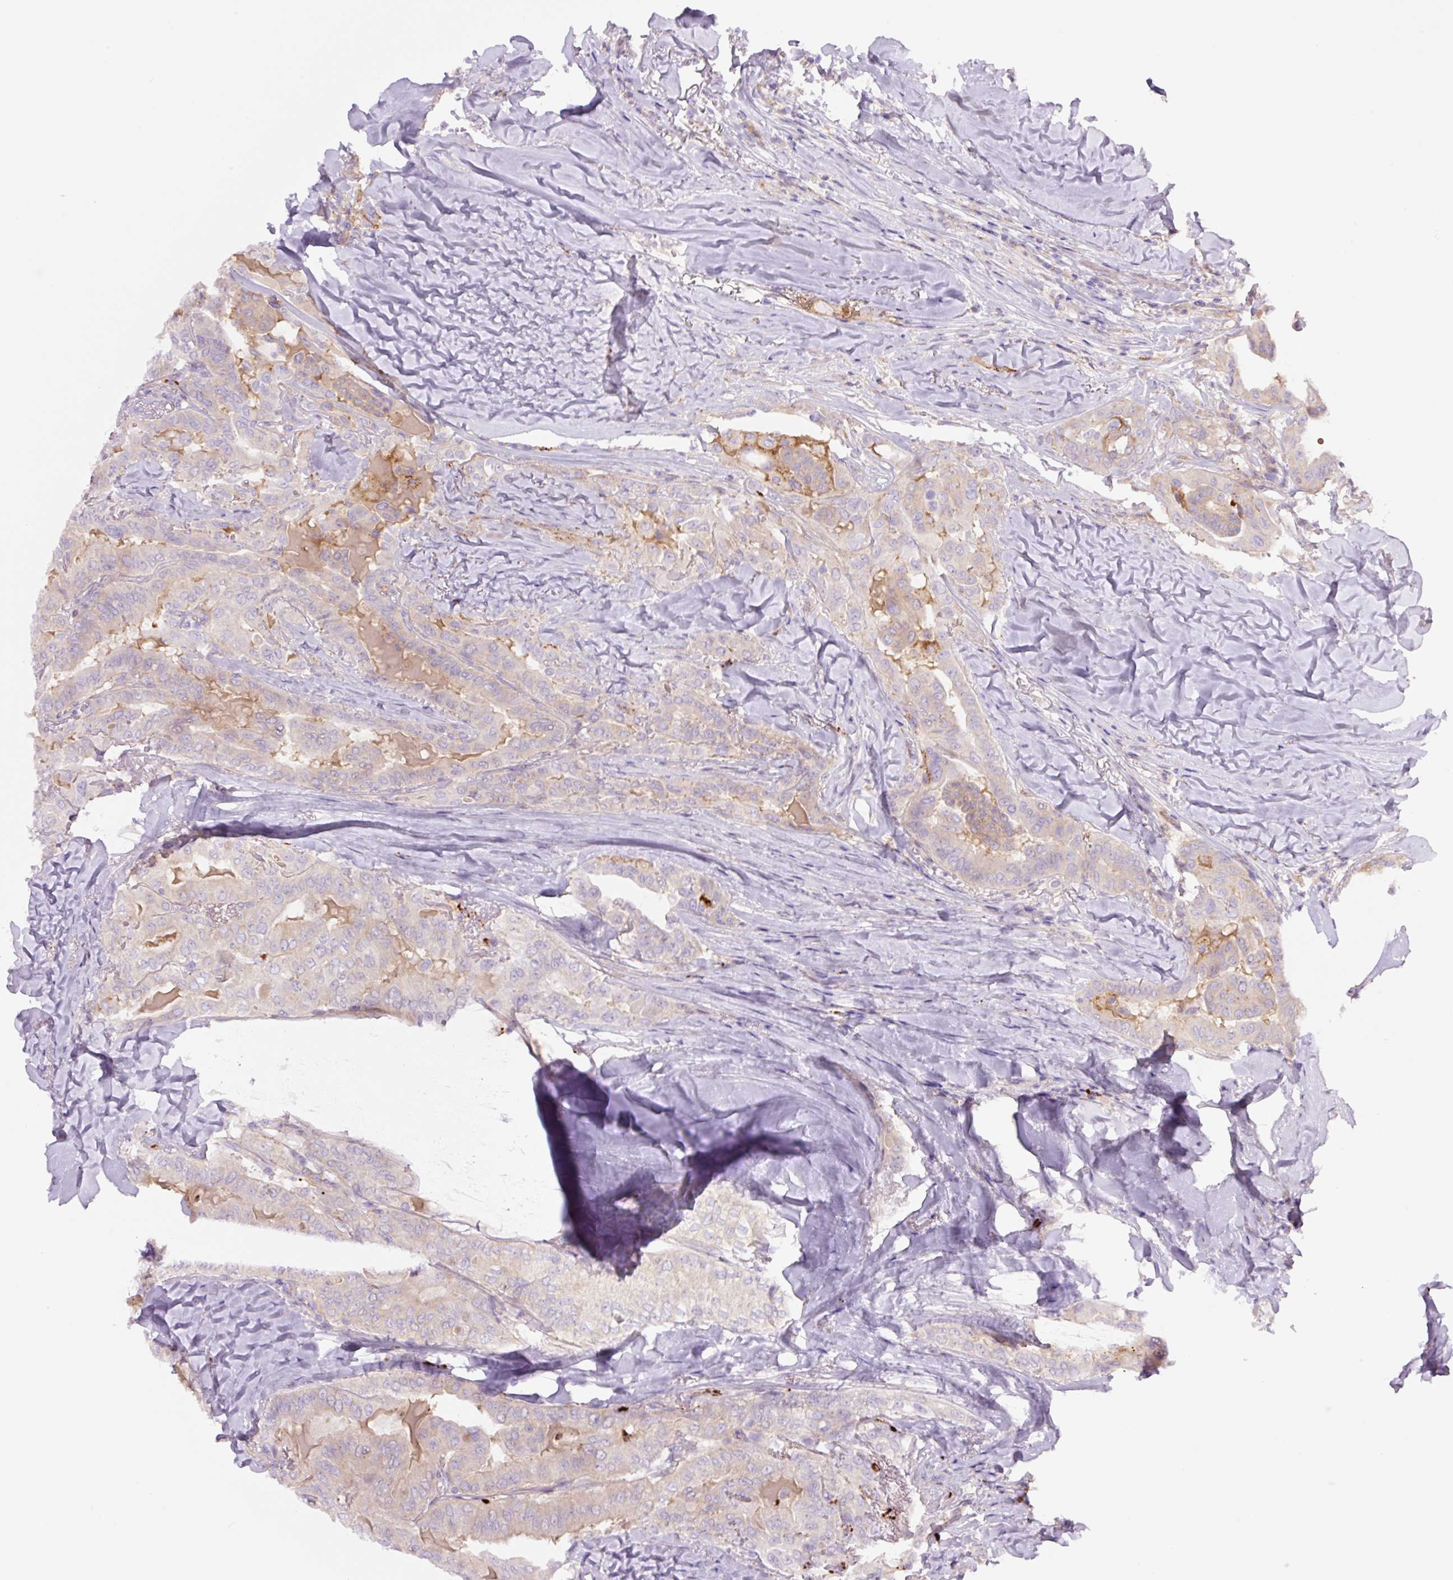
{"staining": {"intensity": "negative", "quantity": "none", "location": "none"}, "tissue": "thyroid cancer", "cell_type": "Tumor cells", "image_type": "cancer", "snomed": [{"axis": "morphology", "description": "Papillary adenocarcinoma, NOS"}, {"axis": "topography", "description": "Thyroid gland"}], "caption": "Immunohistochemistry (IHC) of thyroid papillary adenocarcinoma demonstrates no positivity in tumor cells.", "gene": "SH2D6", "patient": {"sex": "female", "age": 68}}